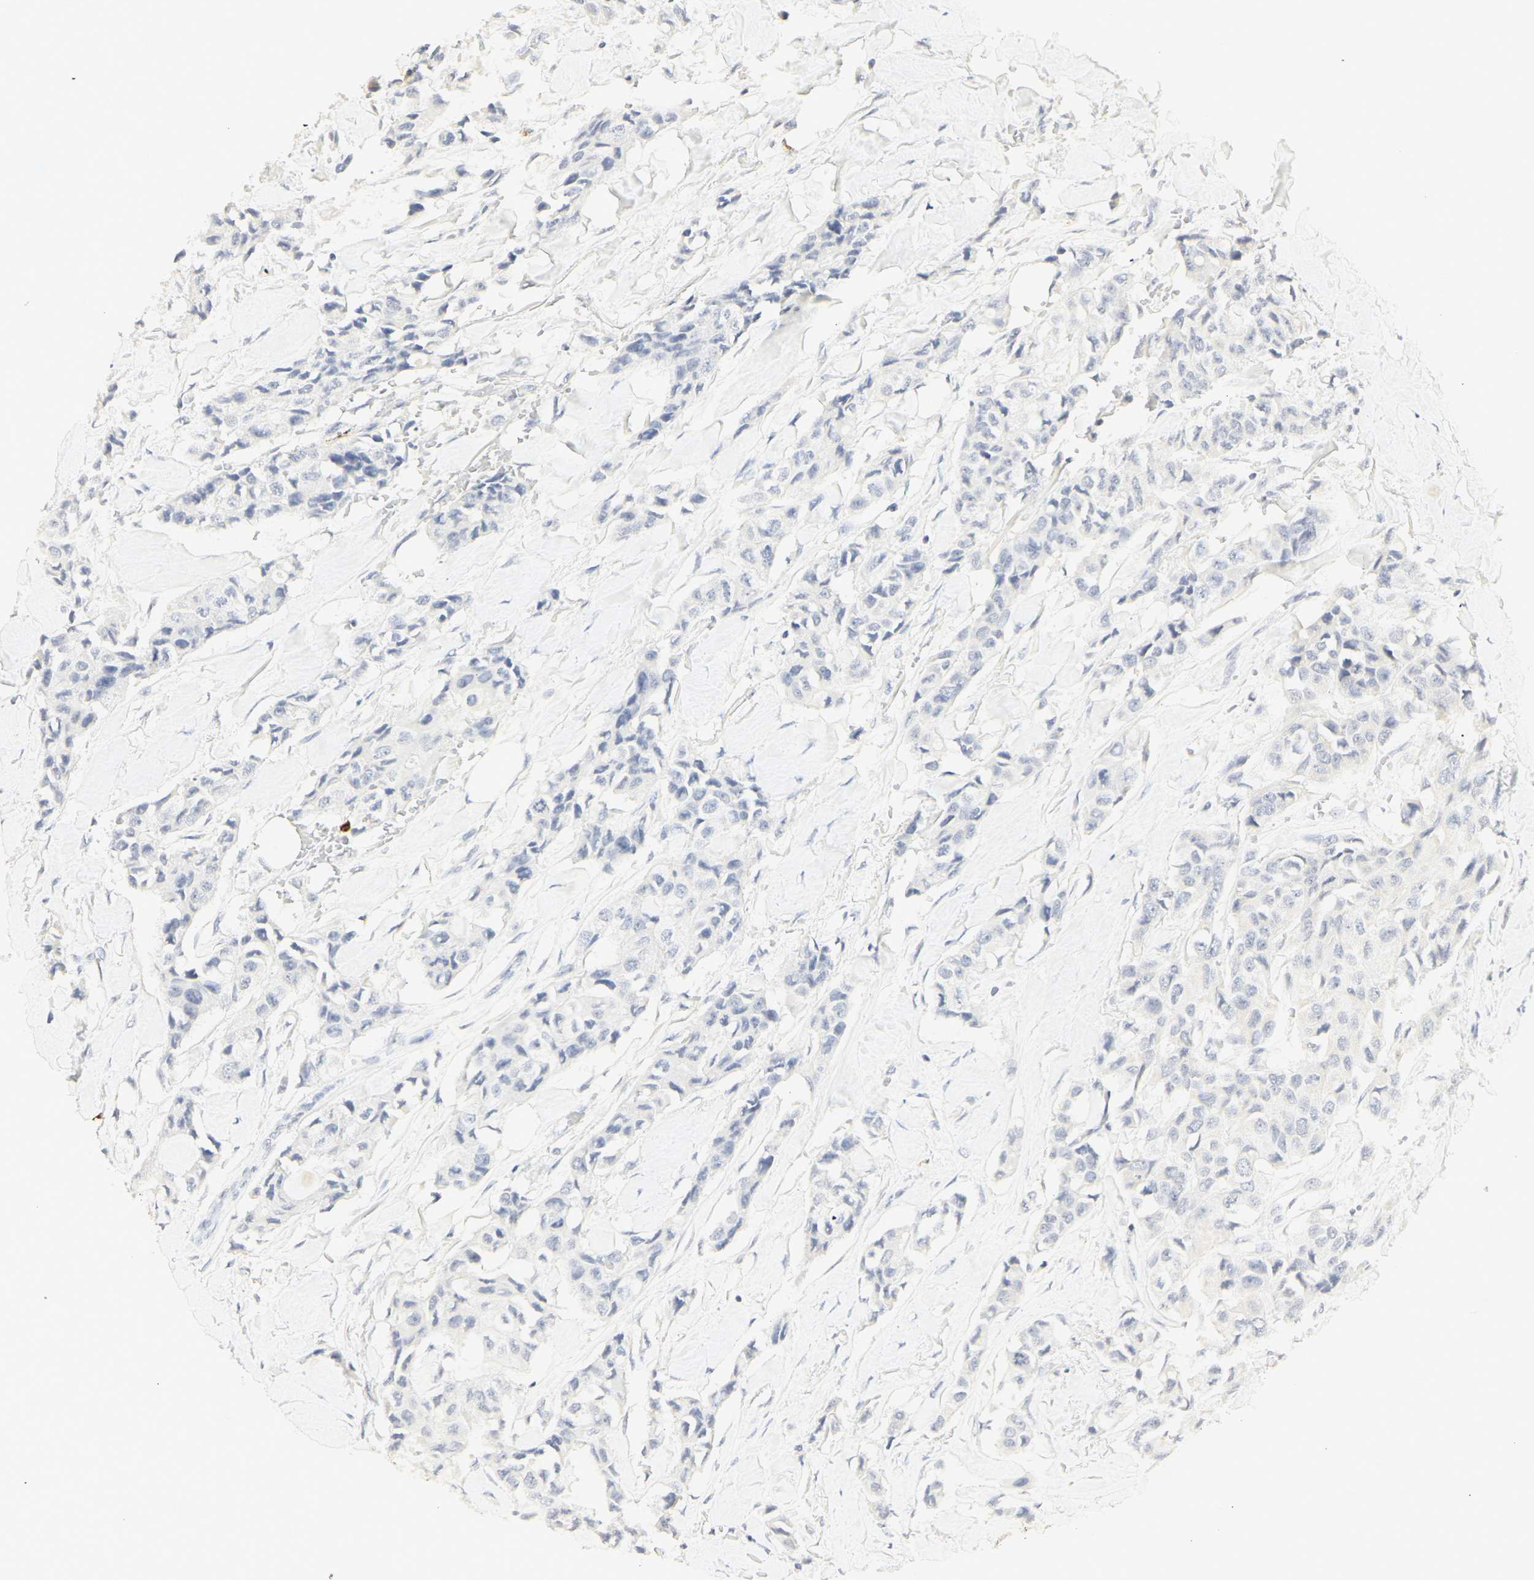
{"staining": {"intensity": "negative", "quantity": "none", "location": "none"}, "tissue": "breast cancer", "cell_type": "Tumor cells", "image_type": "cancer", "snomed": [{"axis": "morphology", "description": "Duct carcinoma"}, {"axis": "topography", "description": "Breast"}], "caption": "Immunohistochemistry photomicrograph of human breast intraductal carcinoma stained for a protein (brown), which exhibits no staining in tumor cells.", "gene": "MPO", "patient": {"sex": "female", "age": 80}}